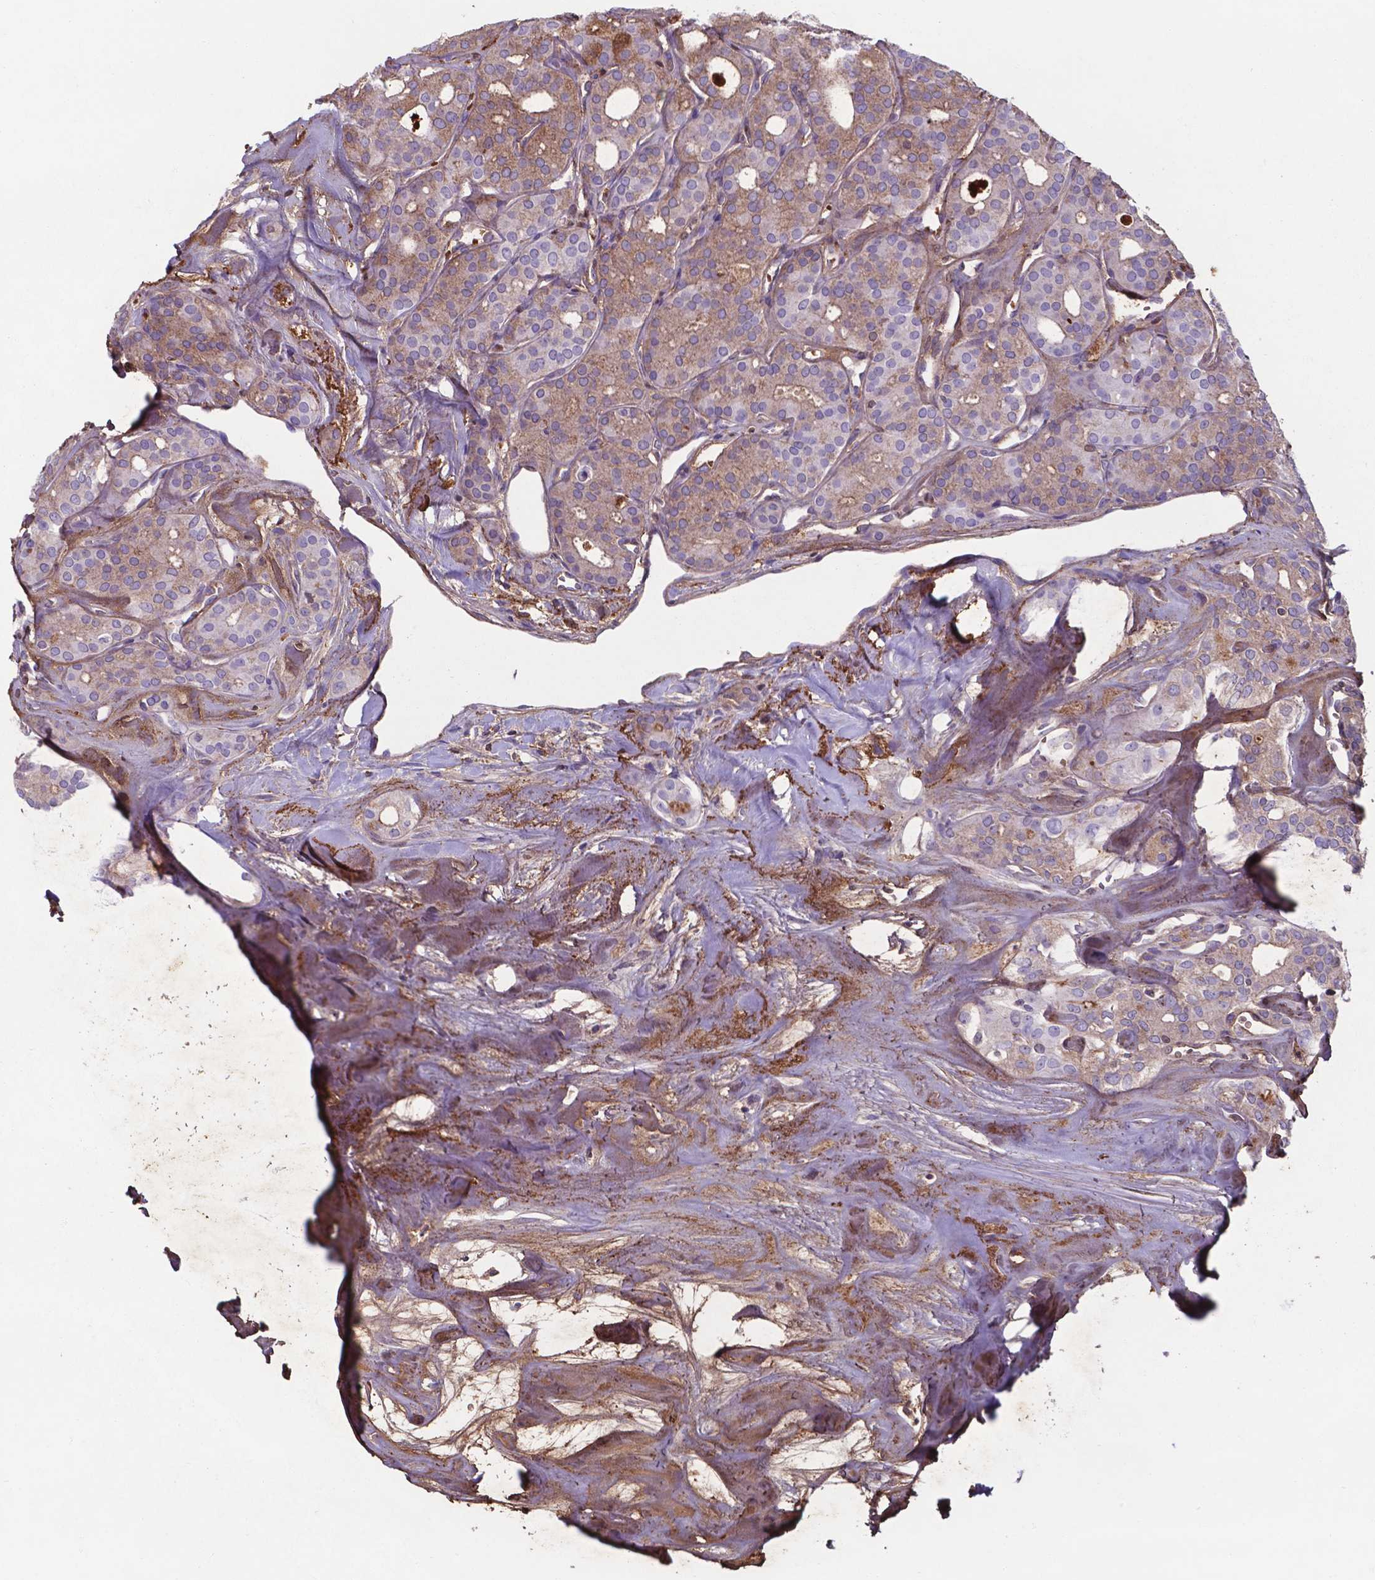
{"staining": {"intensity": "moderate", "quantity": ">75%", "location": "cytoplasmic/membranous"}, "tissue": "thyroid cancer", "cell_type": "Tumor cells", "image_type": "cancer", "snomed": [{"axis": "morphology", "description": "Follicular adenoma carcinoma, NOS"}, {"axis": "topography", "description": "Thyroid gland"}], "caption": "Immunohistochemical staining of human thyroid cancer shows medium levels of moderate cytoplasmic/membranous positivity in about >75% of tumor cells.", "gene": "SERPINA1", "patient": {"sex": "male", "age": 75}}